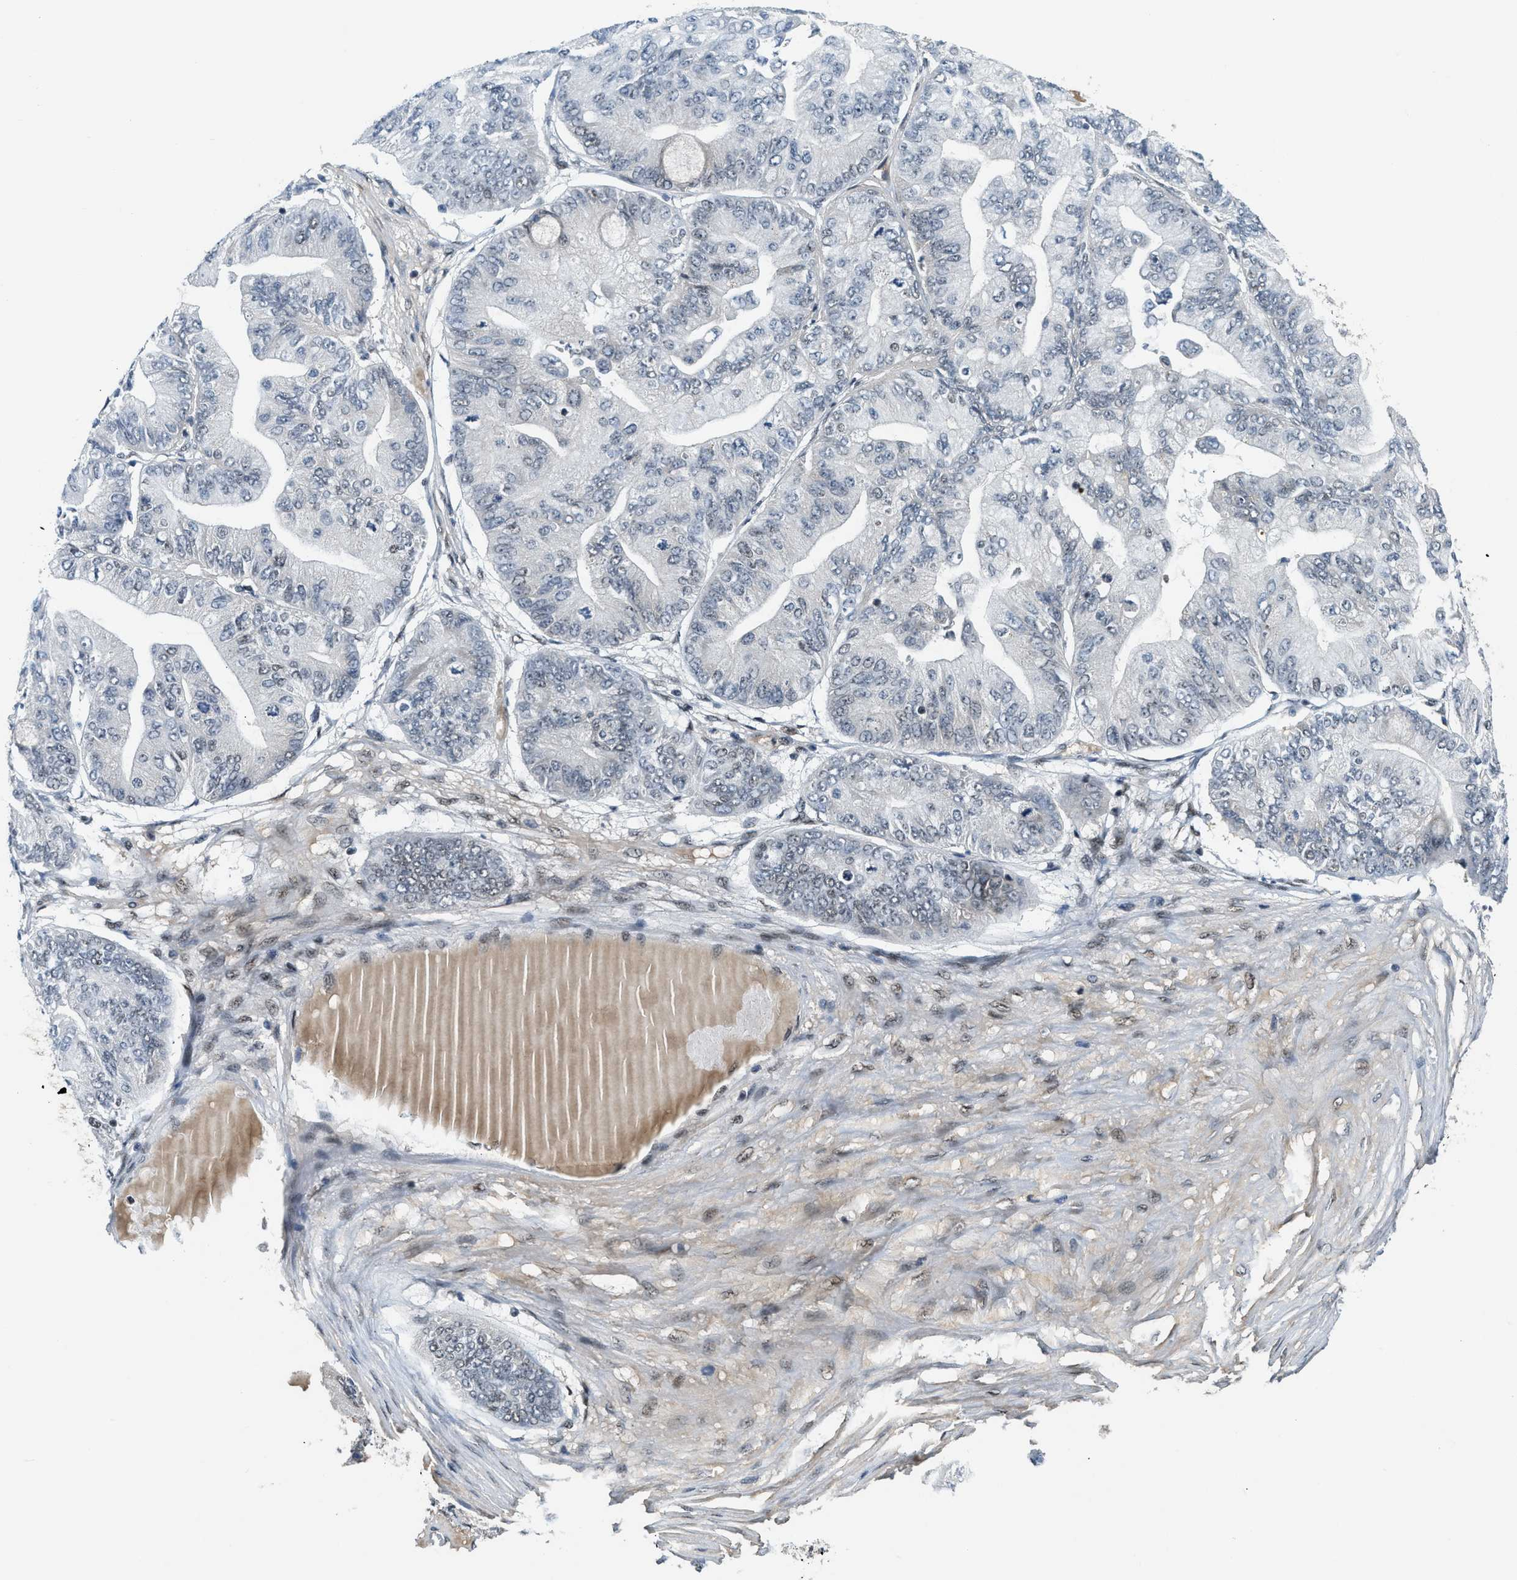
{"staining": {"intensity": "negative", "quantity": "none", "location": "none"}, "tissue": "ovarian cancer", "cell_type": "Tumor cells", "image_type": "cancer", "snomed": [{"axis": "morphology", "description": "Cystadenocarcinoma, mucinous, NOS"}, {"axis": "topography", "description": "Ovary"}], "caption": "This is a micrograph of immunohistochemistry staining of ovarian mucinous cystadenocarcinoma, which shows no positivity in tumor cells.", "gene": "NCOA1", "patient": {"sex": "female", "age": 61}}